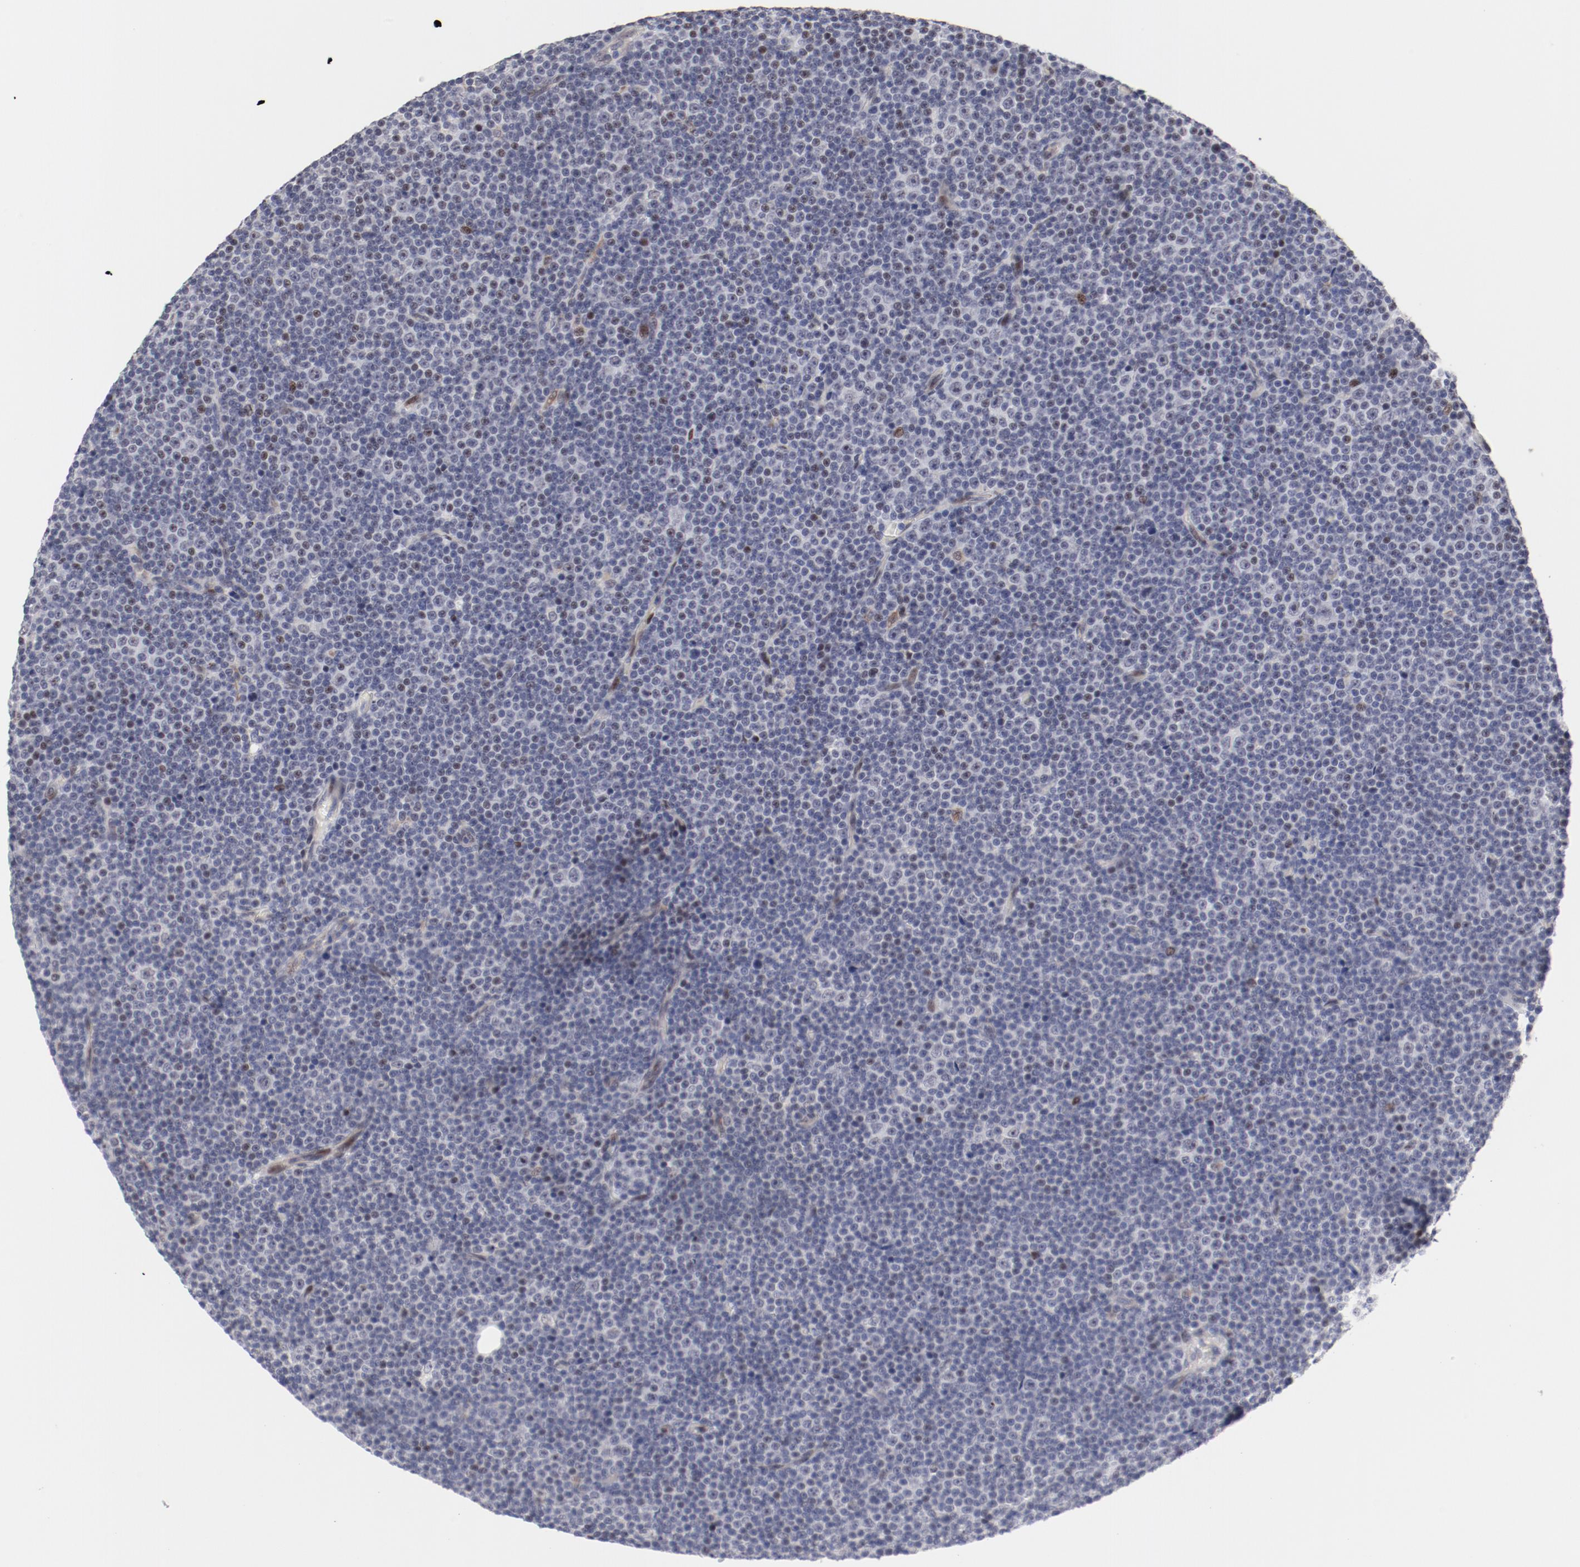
{"staining": {"intensity": "negative", "quantity": "none", "location": "none"}, "tissue": "lymphoma", "cell_type": "Tumor cells", "image_type": "cancer", "snomed": [{"axis": "morphology", "description": "Malignant lymphoma, non-Hodgkin's type, Low grade"}, {"axis": "topography", "description": "Lymph node"}], "caption": "The micrograph shows no significant staining in tumor cells of malignant lymphoma, non-Hodgkin's type (low-grade).", "gene": "FSCB", "patient": {"sex": "female", "age": 67}}